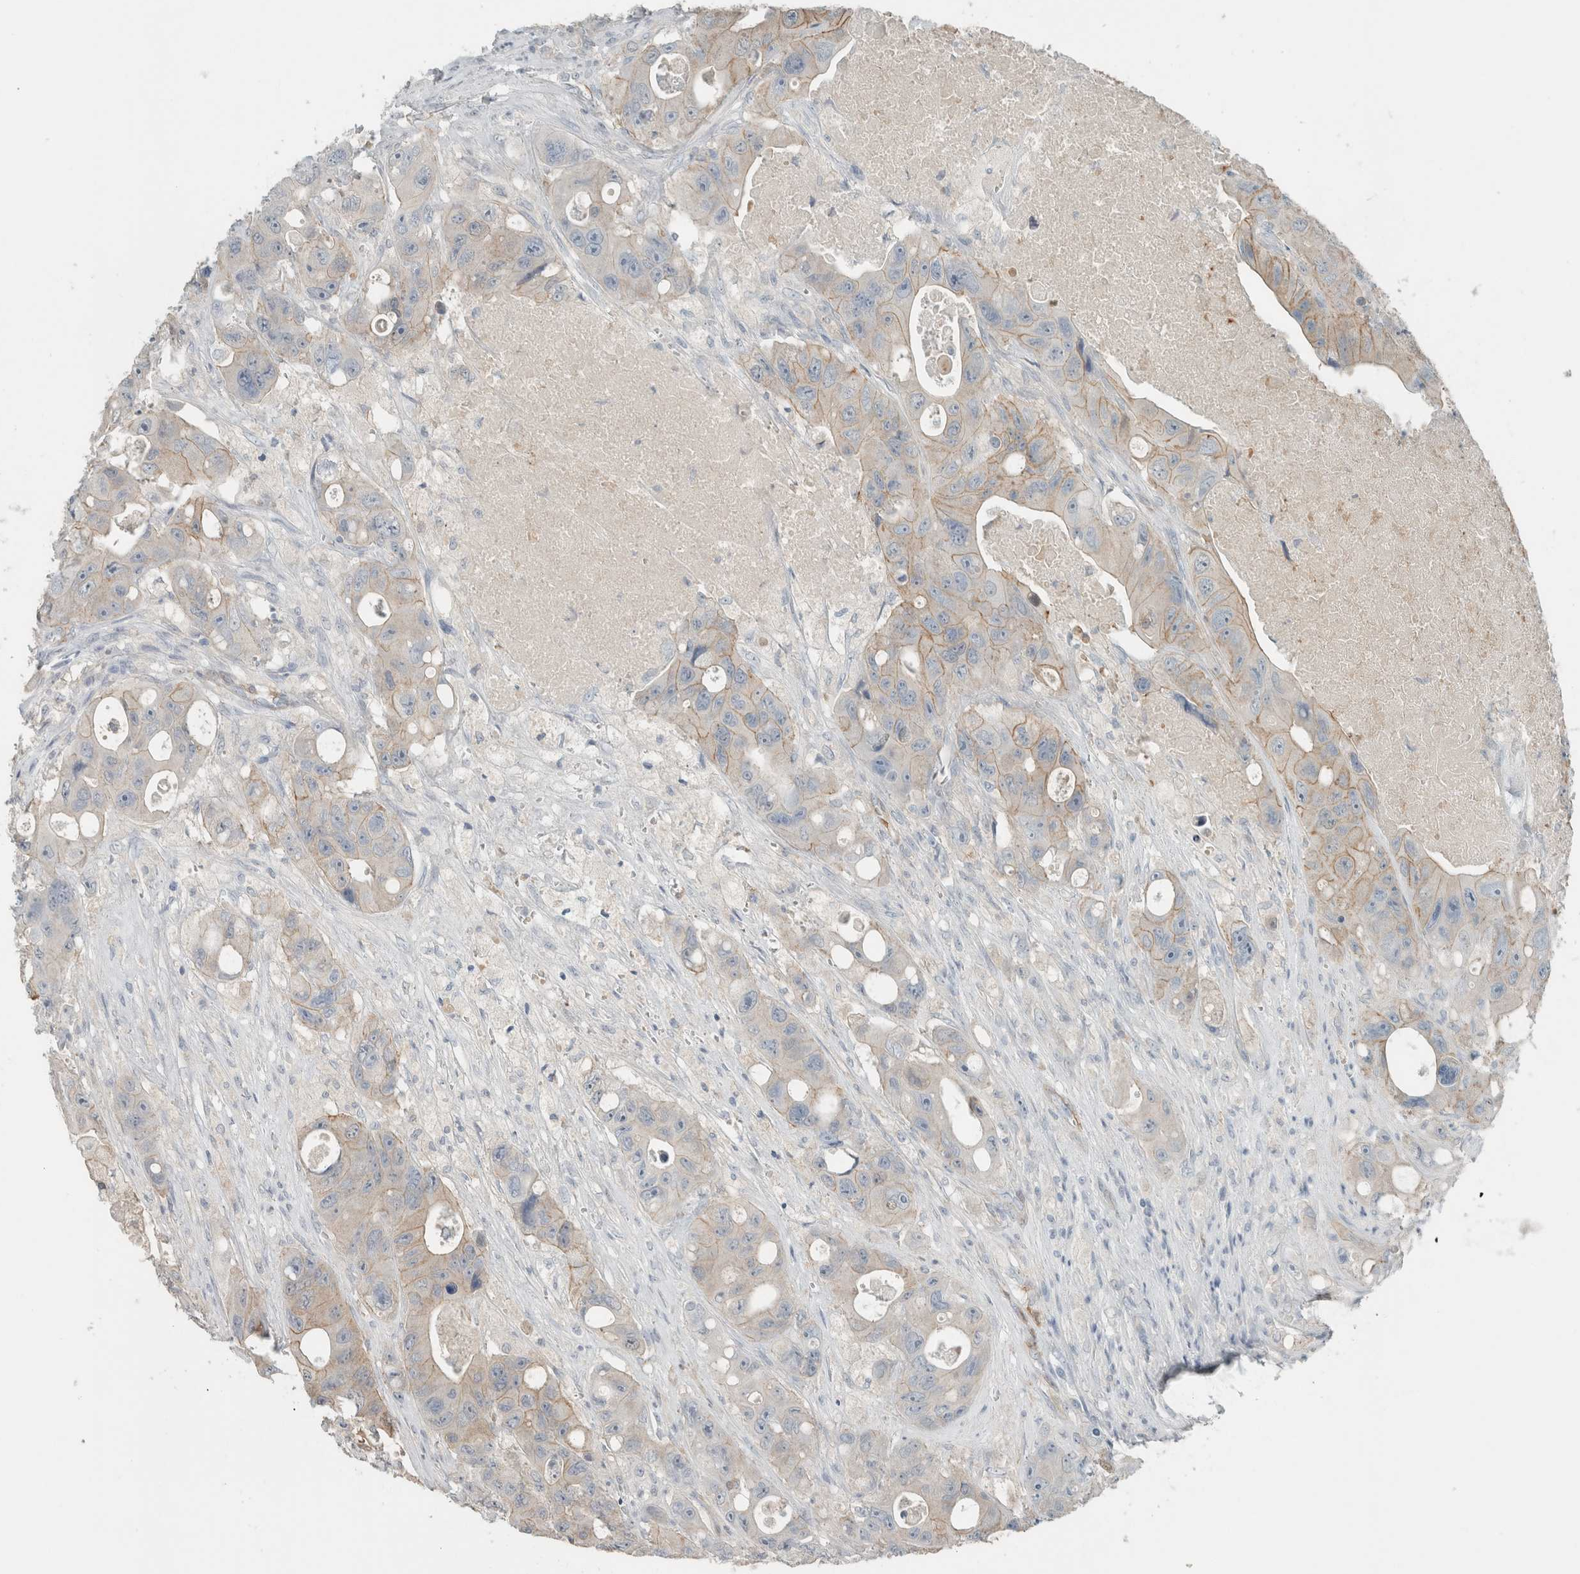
{"staining": {"intensity": "weak", "quantity": "25%-75%", "location": "cytoplasmic/membranous"}, "tissue": "colorectal cancer", "cell_type": "Tumor cells", "image_type": "cancer", "snomed": [{"axis": "morphology", "description": "Adenocarcinoma, NOS"}, {"axis": "topography", "description": "Colon"}], "caption": "Immunohistochemical staining of colorectal cancer shows weak cytoplasmic/membranous protein staining in approximately 25%-75% of tumor cells. Using DAB (3,3'-diaminobenzidine) (brown) and hematoxylin (blue) stains, captured at high magnification using brightfield microscopy.", "gene": "SCIN", "patient": {"sex": "female", "age": 46}}